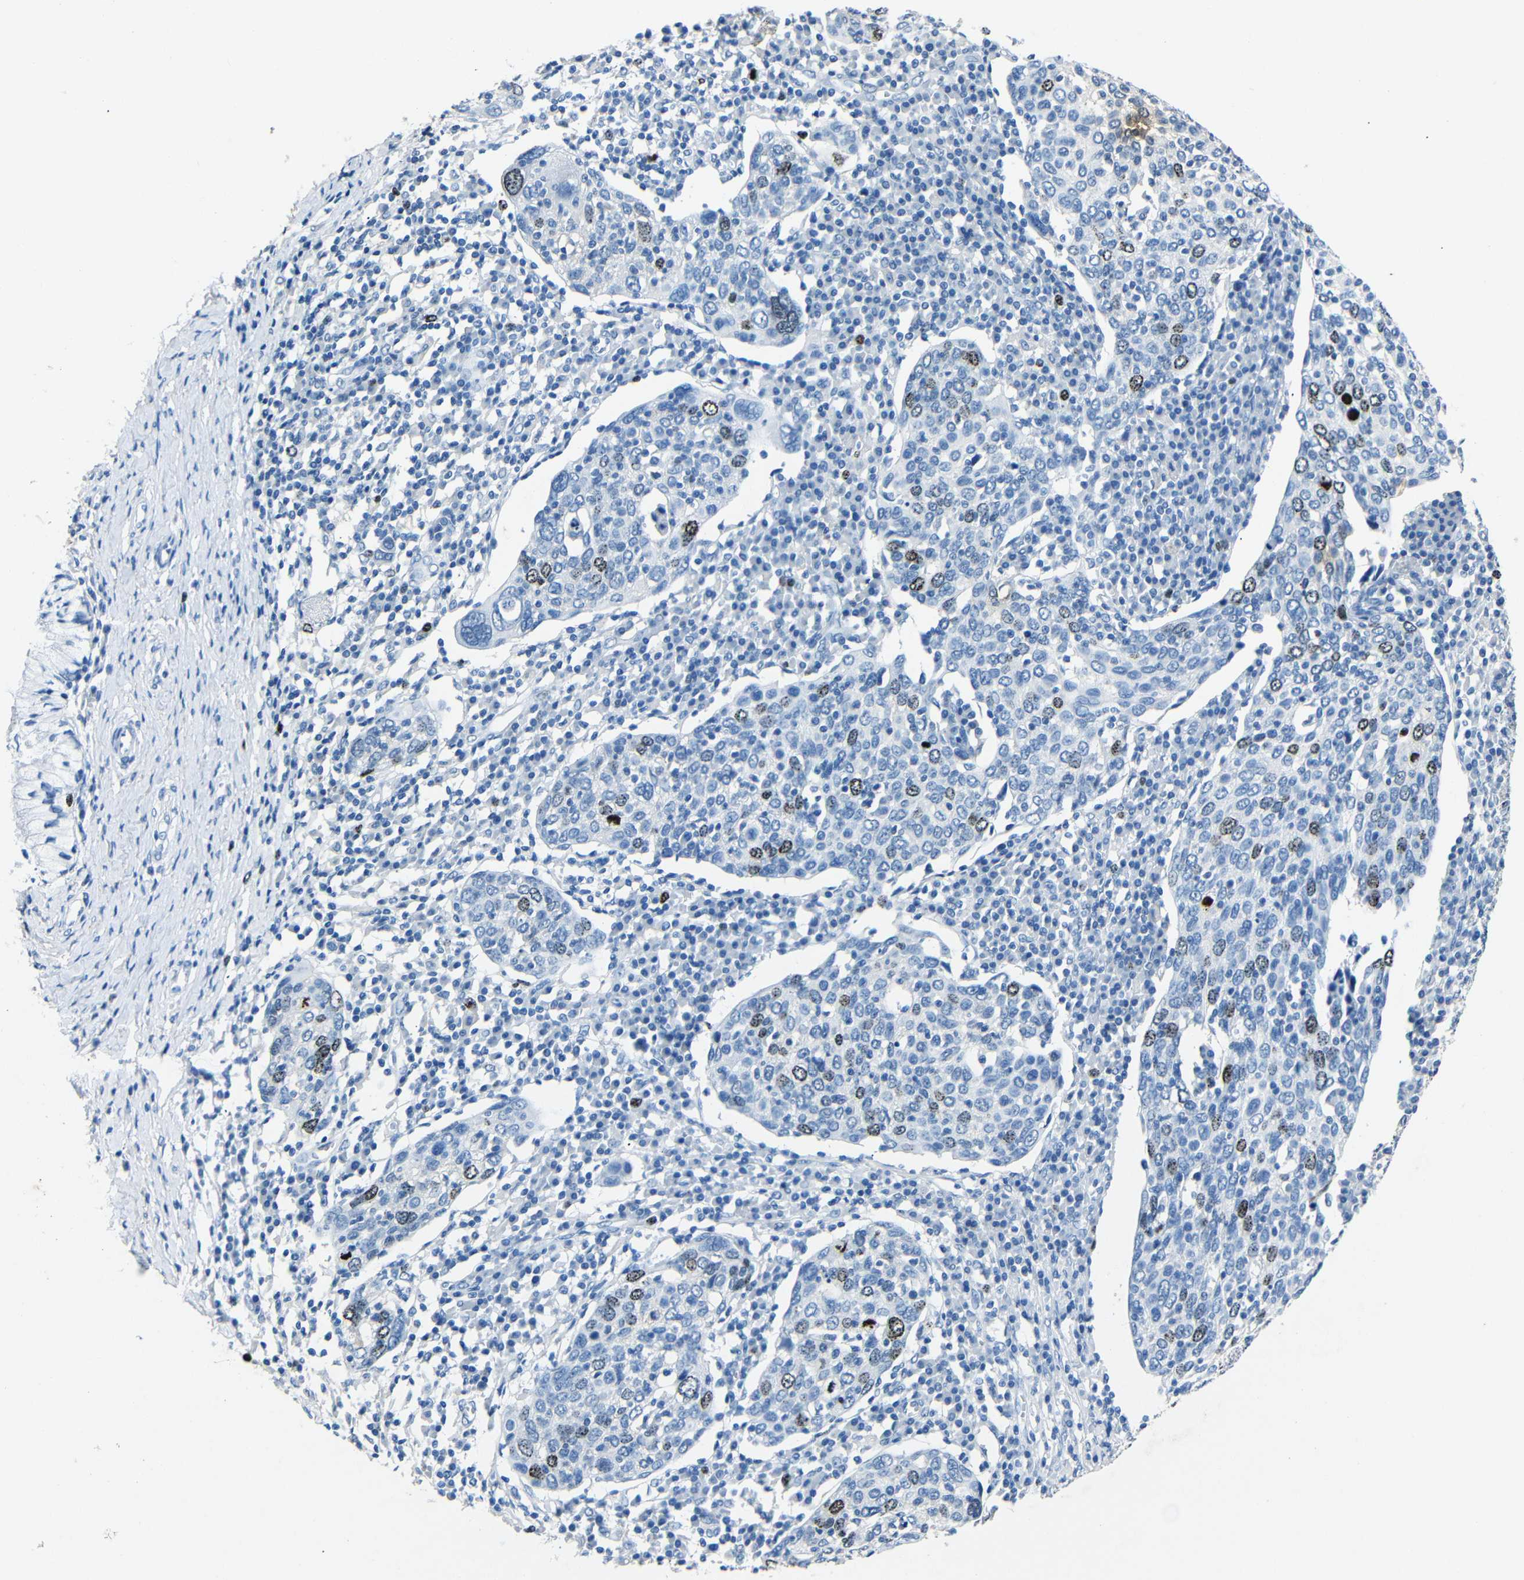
{"staining": {"intensity": "moderate", "quantity": "<25%", "location": "nuclear"}, "tissue": "cervical cancer", "cell_type": "Tumor cells", "image_type": "cancer", "snomed": [{"axis": "morphology", "description": "Squamous cell carcinoma, NOS"}, {"axis": "topography", "description": "Cervix"}], "caption": "DAB immunohistochemical staining of cervical cancer (squamous cell carcinoma) shows moderate nuclear protein staining in approximately <25% of tumor cells. (DAB IHC, brown staining for protein, blue staining for nuclei).", "gene": "INCENP", "patient": {"sex": "female", "age": 40}}